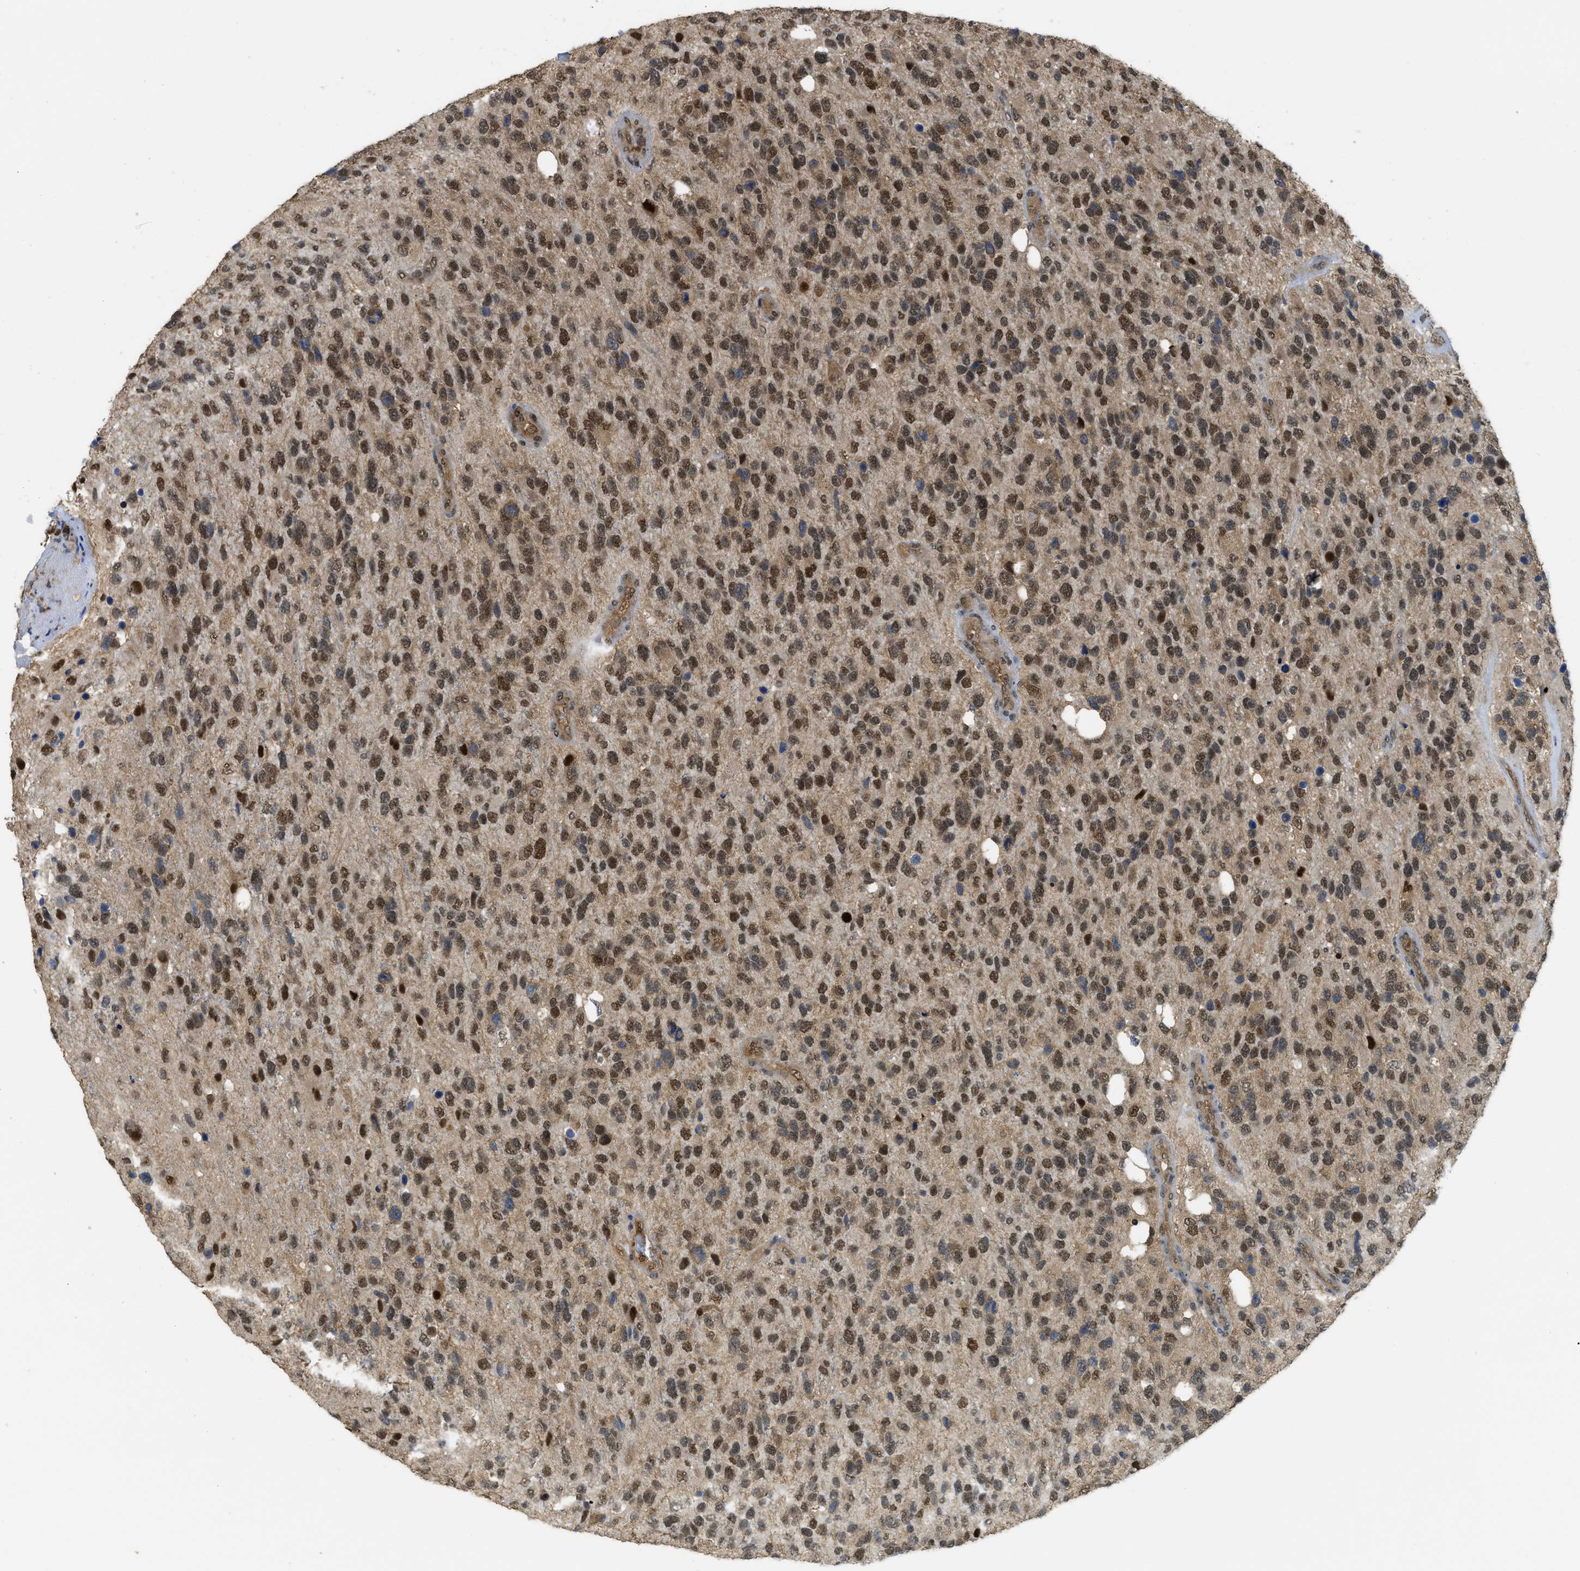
{"staining": {"intensity": "moderate", "quantity": ">75%", "location": "cytoplasmic/membranous,nuclear"}, "tissue": "glioma", "cell_type": "Tumor cells", "image_type": "cancer", "snomed": [{"axis": "morphology", "description": "Glioma, malignant, High grade"}, {"axis": "topography", "description": "Brain"}], "caption": "A medium amount of moderate cytoplasmic/membranous and nuclear positivity is appreciated in about >75% of tumor cells in malignant high-grade glioma tissue.", "gene": "PSMC5", "patient": {"sex": "female", "age": 58}}